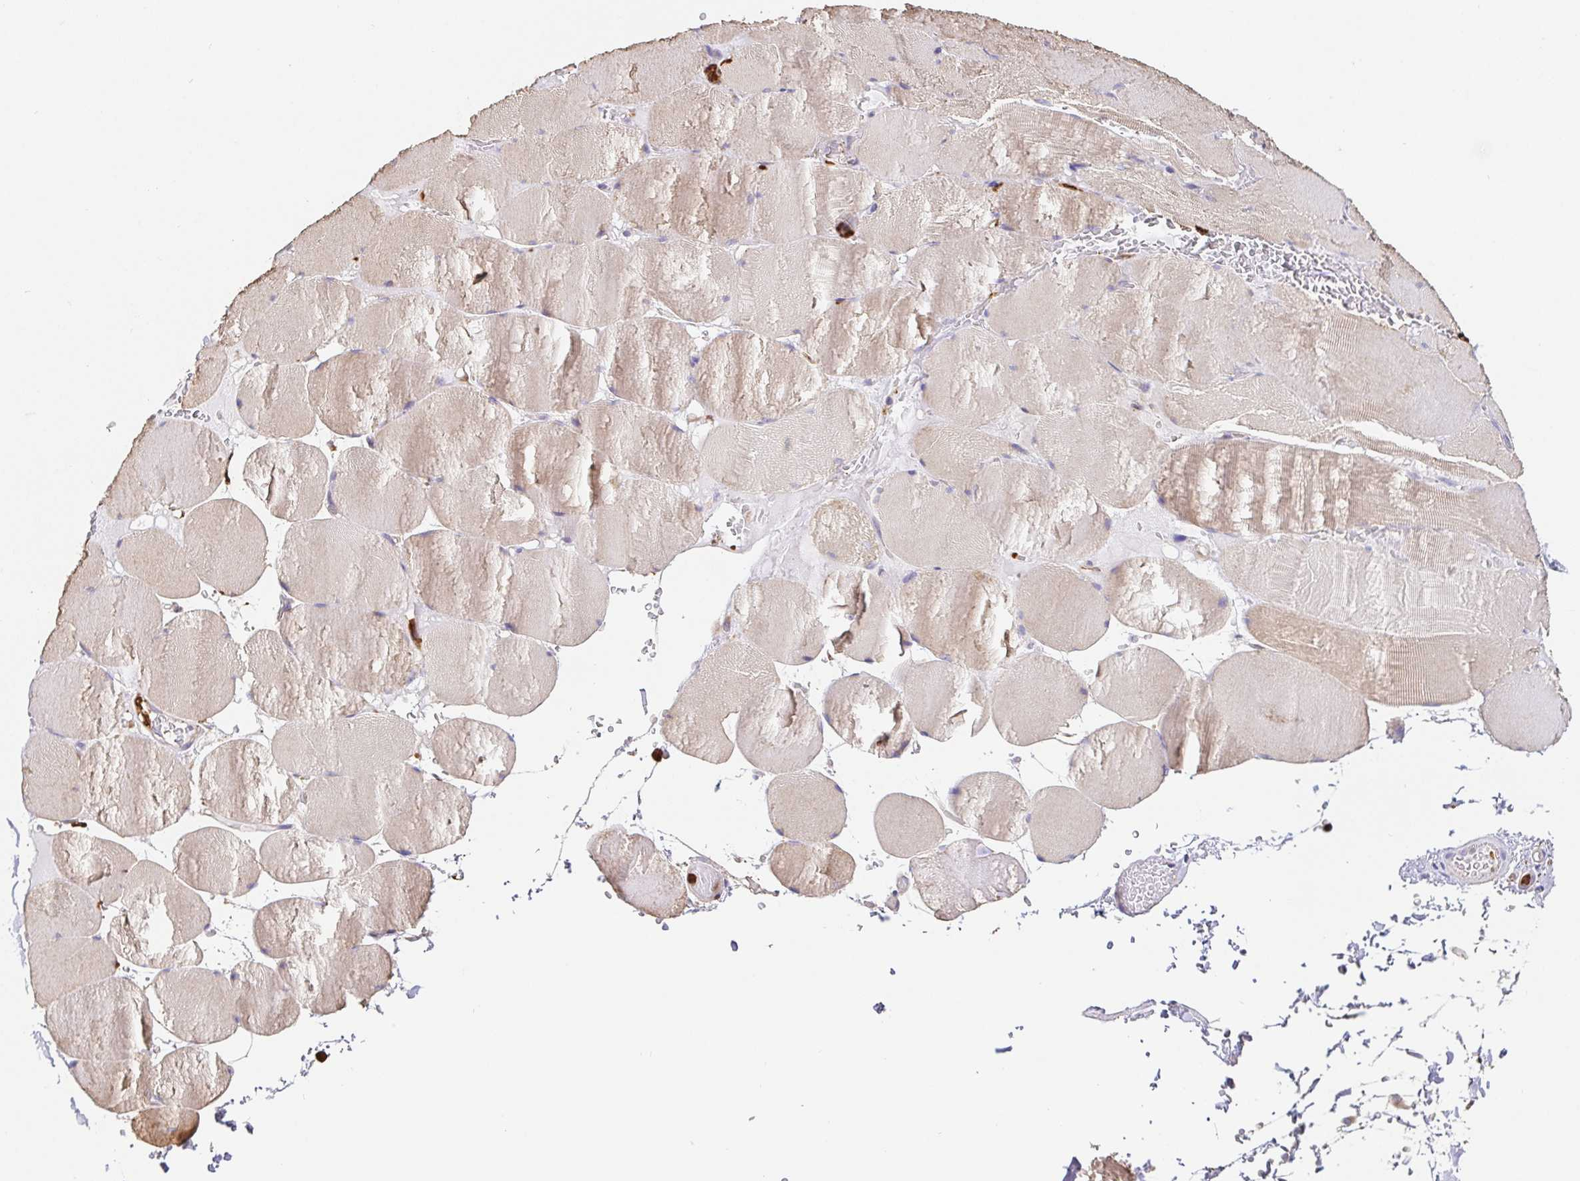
{"staining": {"intensity": "weak", "quantity": ">75%", "location": "cytoplasmic/membranous"}, "tissue": "skeletal muscle", "cell_type": "Myocytes", "image_type": "normal", "snomed": [{"axis": "morphology", "description": "Normal tissue, NOS"}, {"axis": "topography", "description": "Skeletal muscle"}, {"axis": "topography", "description": "Head-Neck"}], "caption": "Immunohistochemistry (IHC) (DAB) staining of normal skeletal muscle displays weak cytoplasmic/membranous protein positivity in about >75% of myocytes.", "gene": "PDPK1", "patient": {"sex": "male", "age": 66}}